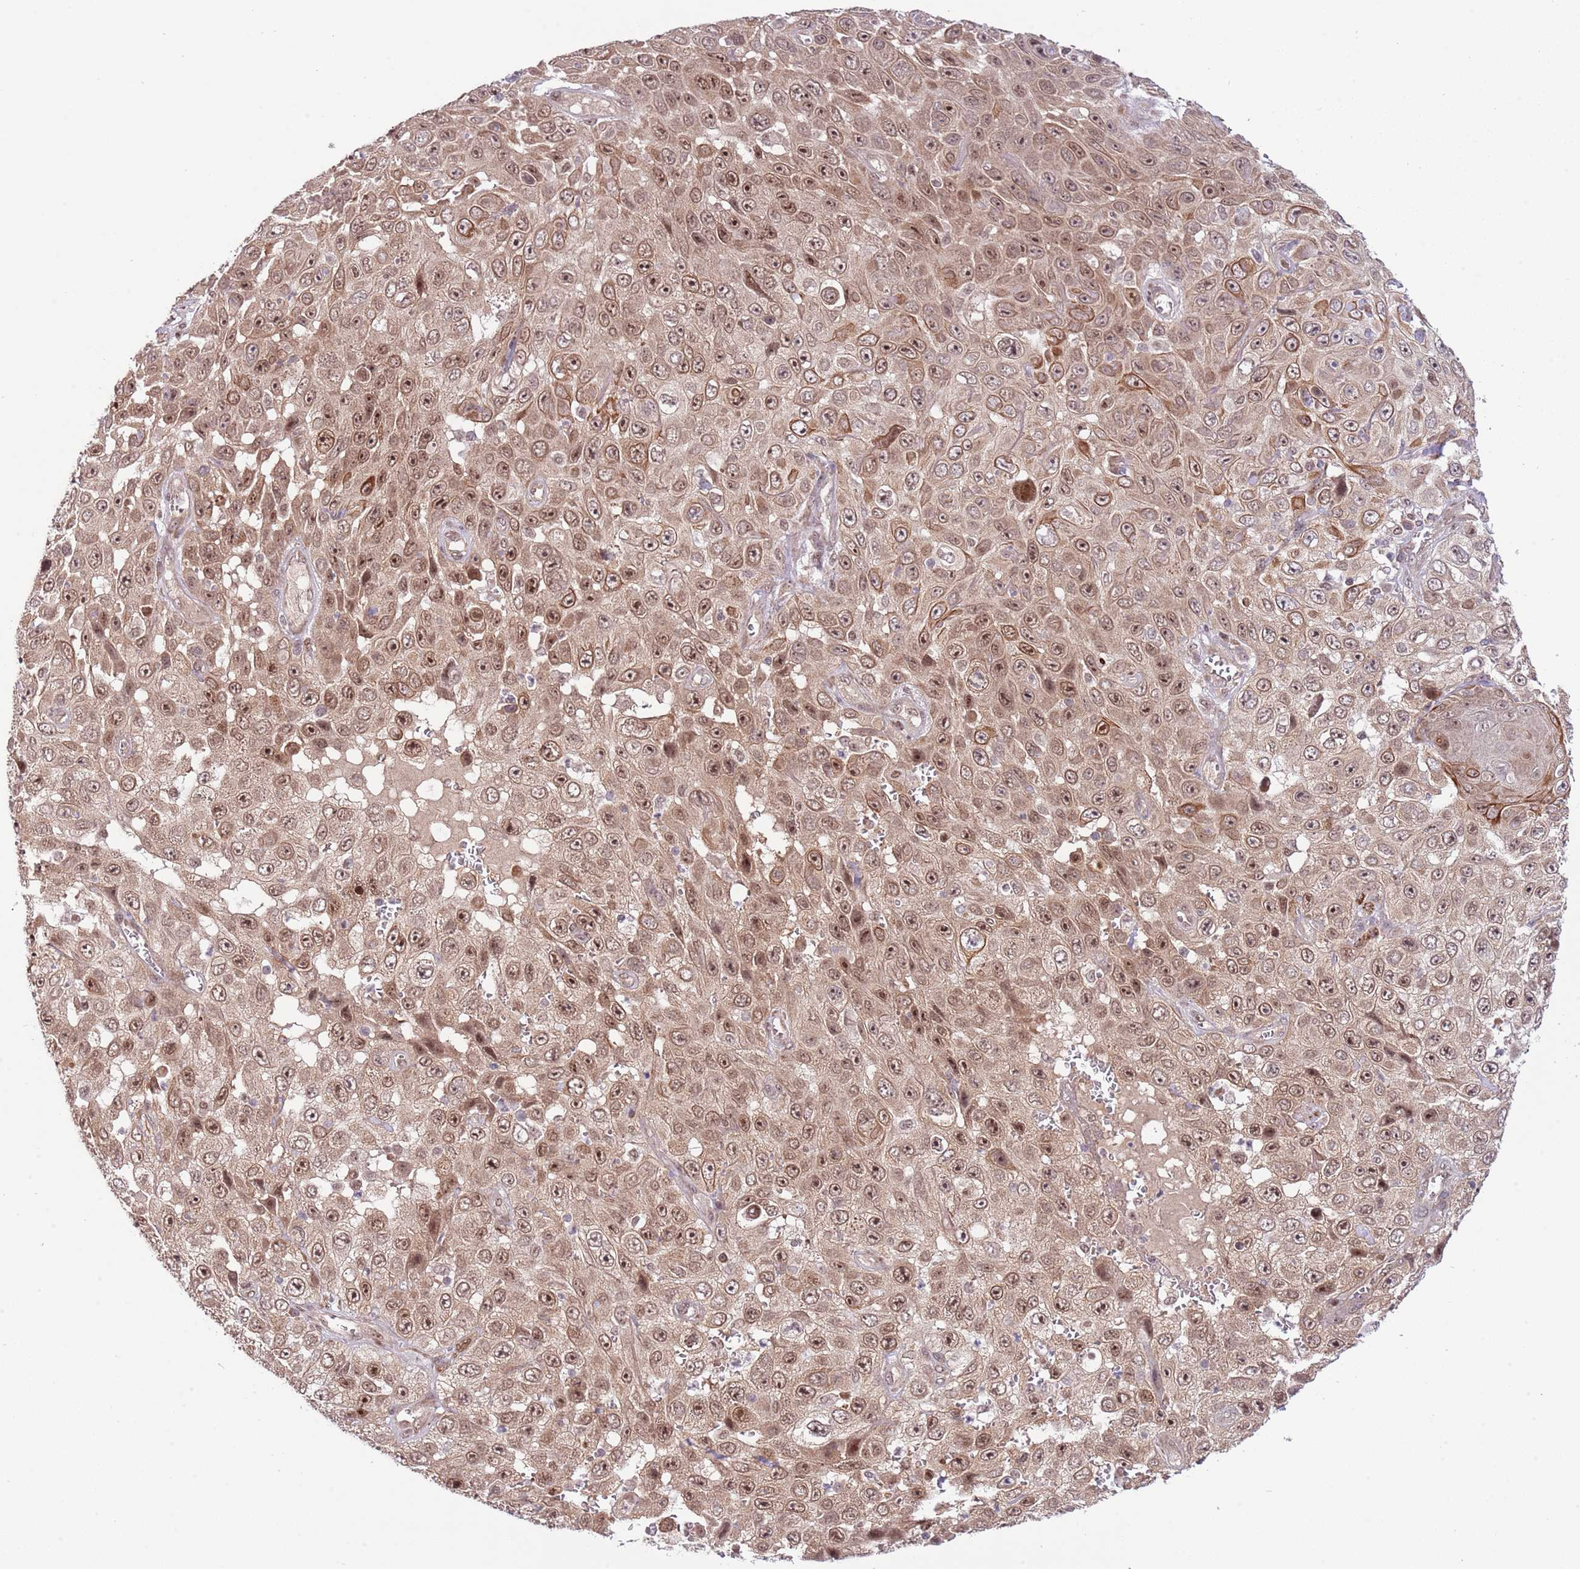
{"staining": {"intensity": "moderate", "quantity": ">75%", "location": "cytoplasmic/membranous,nuclear"}, "tissue": "skin cancer", "cell_type": "Tumor cells", "image_type": "cancer", "snomed": [{"axis": "morphology", "description": "Squamous cell carcinoma, NOS"}, {"axis": "topography", "description": "Skin"}], "caption": "Immunohistochemical staining of human skin cancer (squamous cell carcinoma) displays medium levels of moderate cytoplasmic/membranous and nuclear protein expression in approximately >75% of tumor cells.", "gene": "CHD1", "patient": {"sex": "male", "age": 82}}